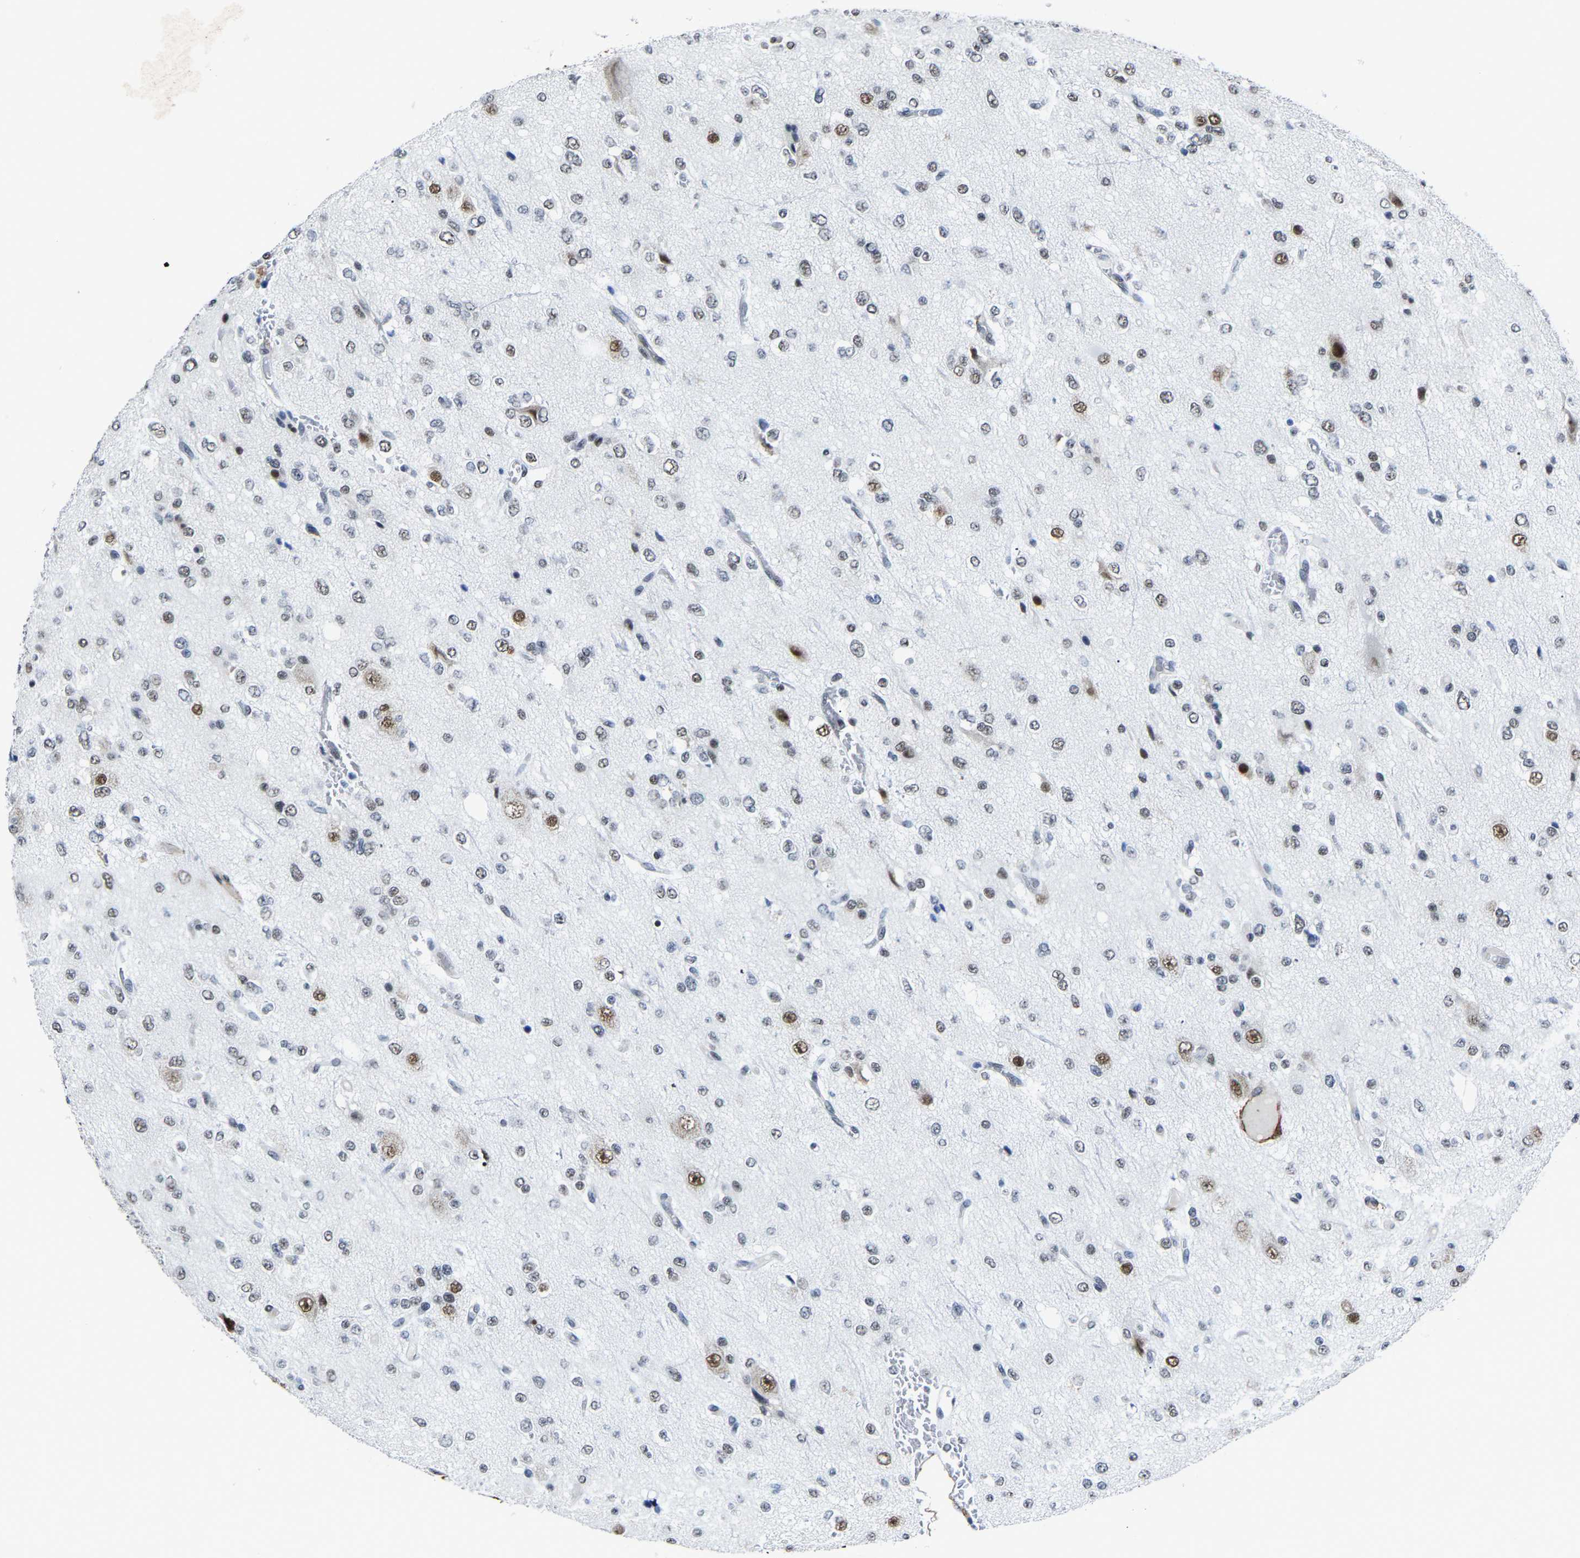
{"staining": {"intensity": "moderate", "quantity": "25%-75%", "location": "nuclear"}, "tissue": "glioma", "cell_type": "Tumor cells", "image_type": "cancer", "snomed": [{"axis": "morphology", "description": "Glioma, malignant, Low grade"}, {"axis": "topography", "description": "Brain"}], "caption": "High-power microscopy captured an immunohistochemistry micrograph of malignant low-grade glioma, revealing moderate nuclear staining in about 25%-75% of tumor cells.", "gene": "DDX5", "patient": {"sex": "male", "age": 38}}